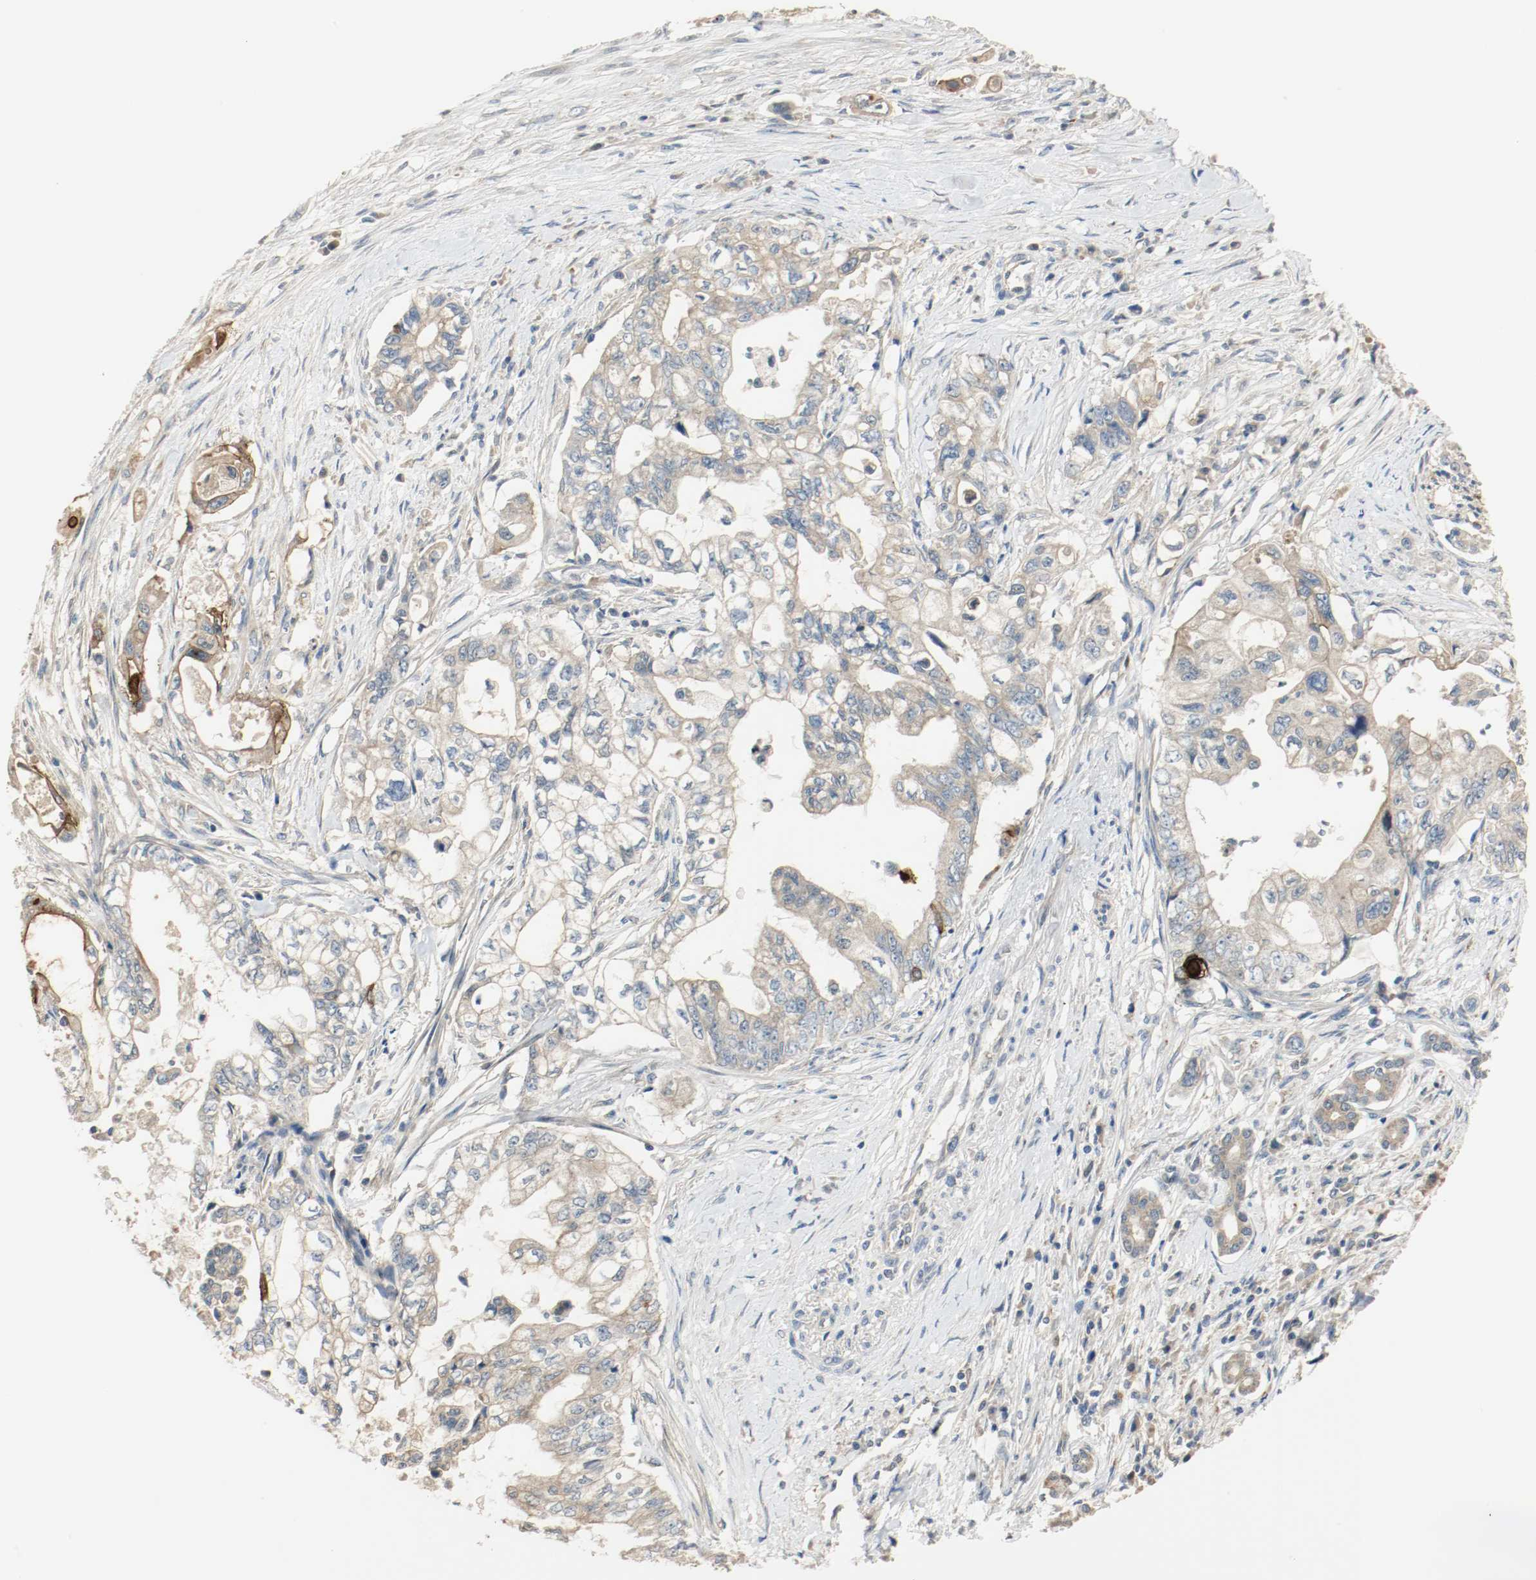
{"staining": {"intensity": "weak", "quantity": ">75%", "location": "cytoplasmic/membranous"}, "tissue": "pancreatic cancer", "cell_type": "Tumor cells", "image_type": "cancer", "snomed": [{"axis": "morphology", "description": "Normal tissue, NOS"}, {"axis": "topography", "description": "Pancreas"}], "caption": "Brown immunohistochemical staining in human pancreatic cancer shows weak cytoplasmic/membranous positivity in approximately >75% of tumor cells.", "gene": "MELTF", "patient": {"sex": "male", "age": 42}}